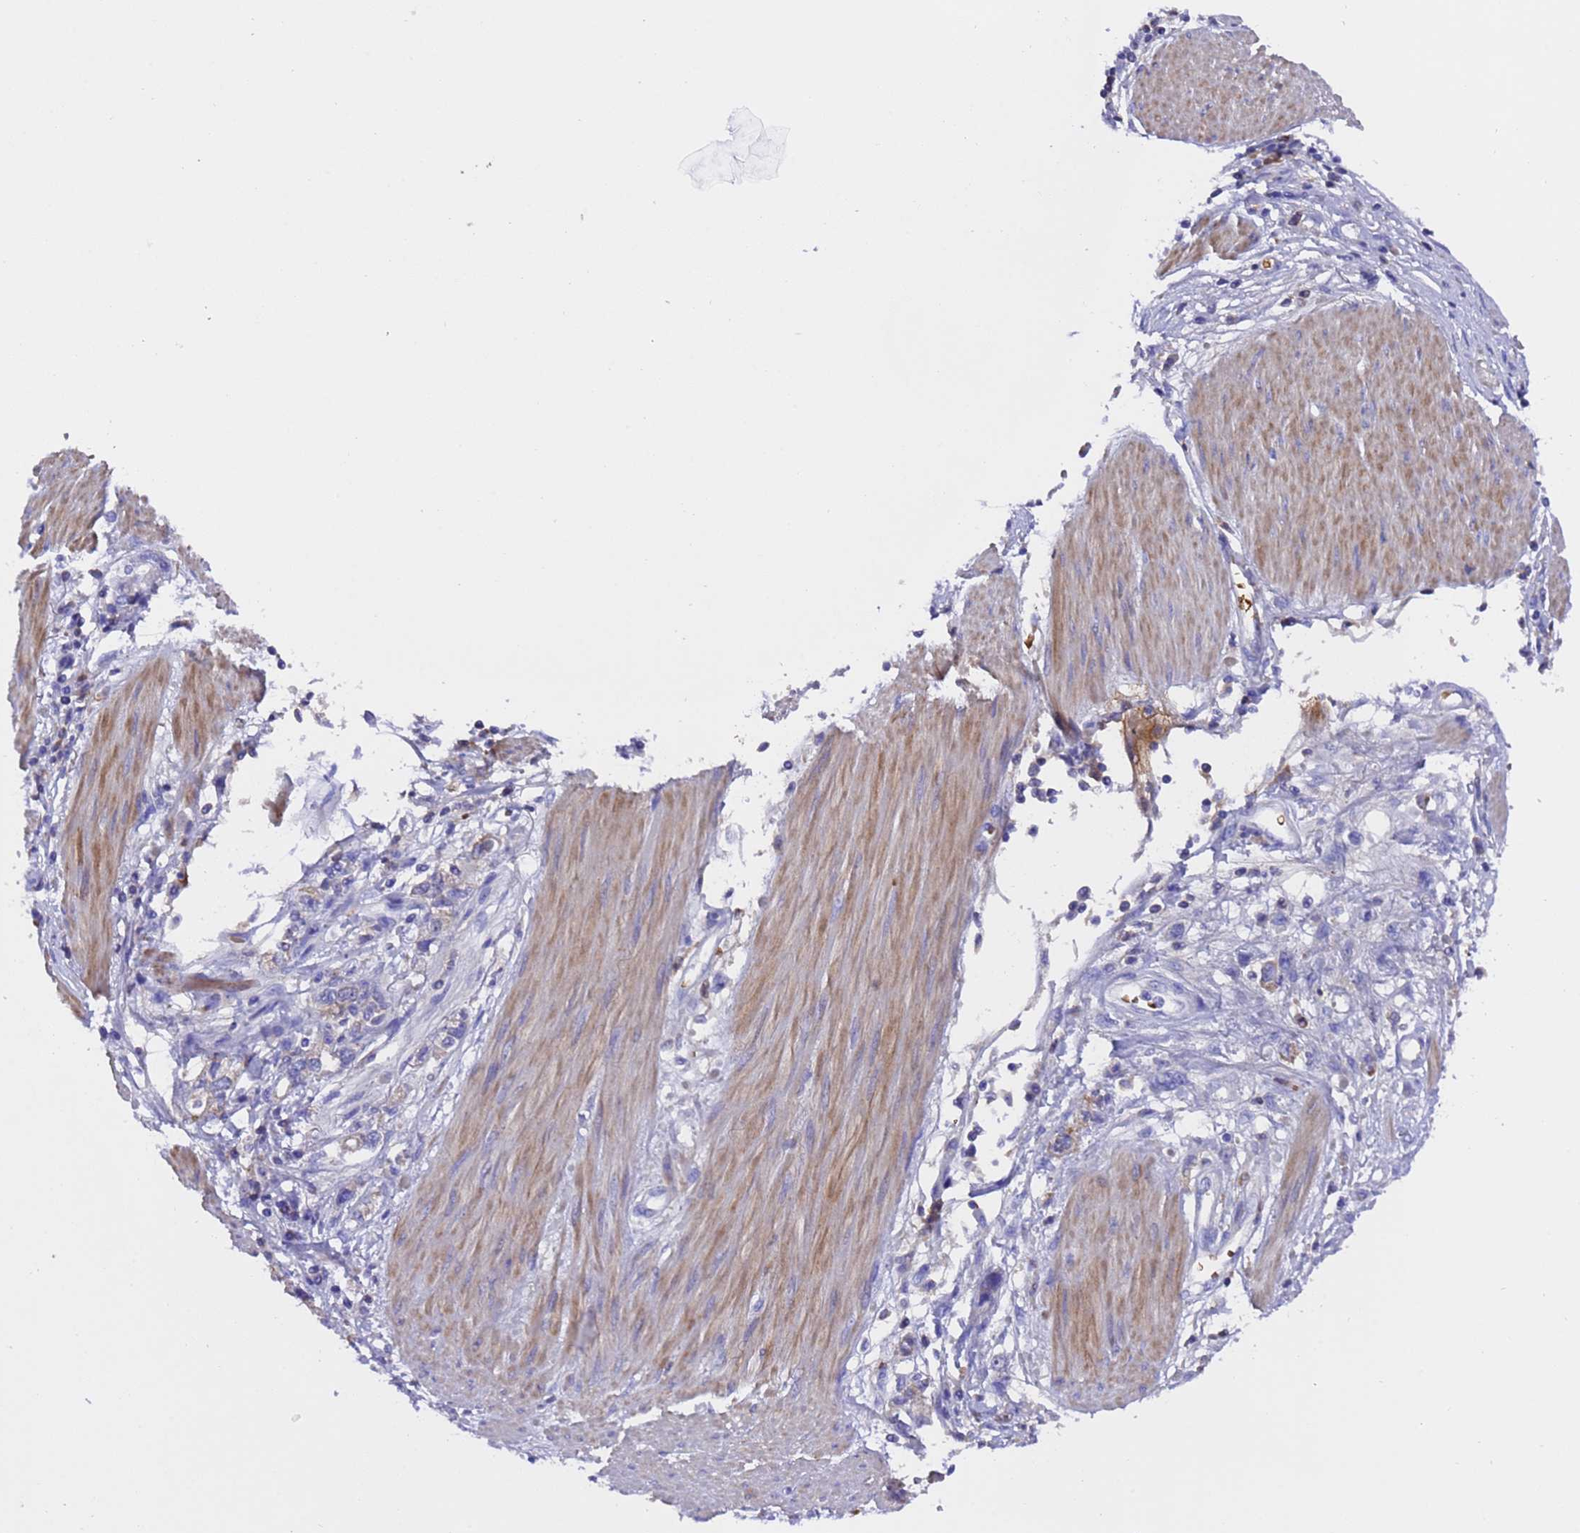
{"staining": {"intensity": "negative", "quantity": "none", "location": "none"}, "tissue": "stomach cancer", "cell_type": "Tumor cells", "image_type": "cancer", "snomed": [{"axis": "morphology", "description": "Adenocarcinoma, NOS"}, {"axis": "topography", "description": "Stomach"}], "caption": "Stomach cancer (adenocarcinoma) was stained to show a protein in brown. There is no significant staining in tumor cells. Nuclei are stained in blue.", "gene": "ELP6", "patient": {"sex": "female", "age": 76}}